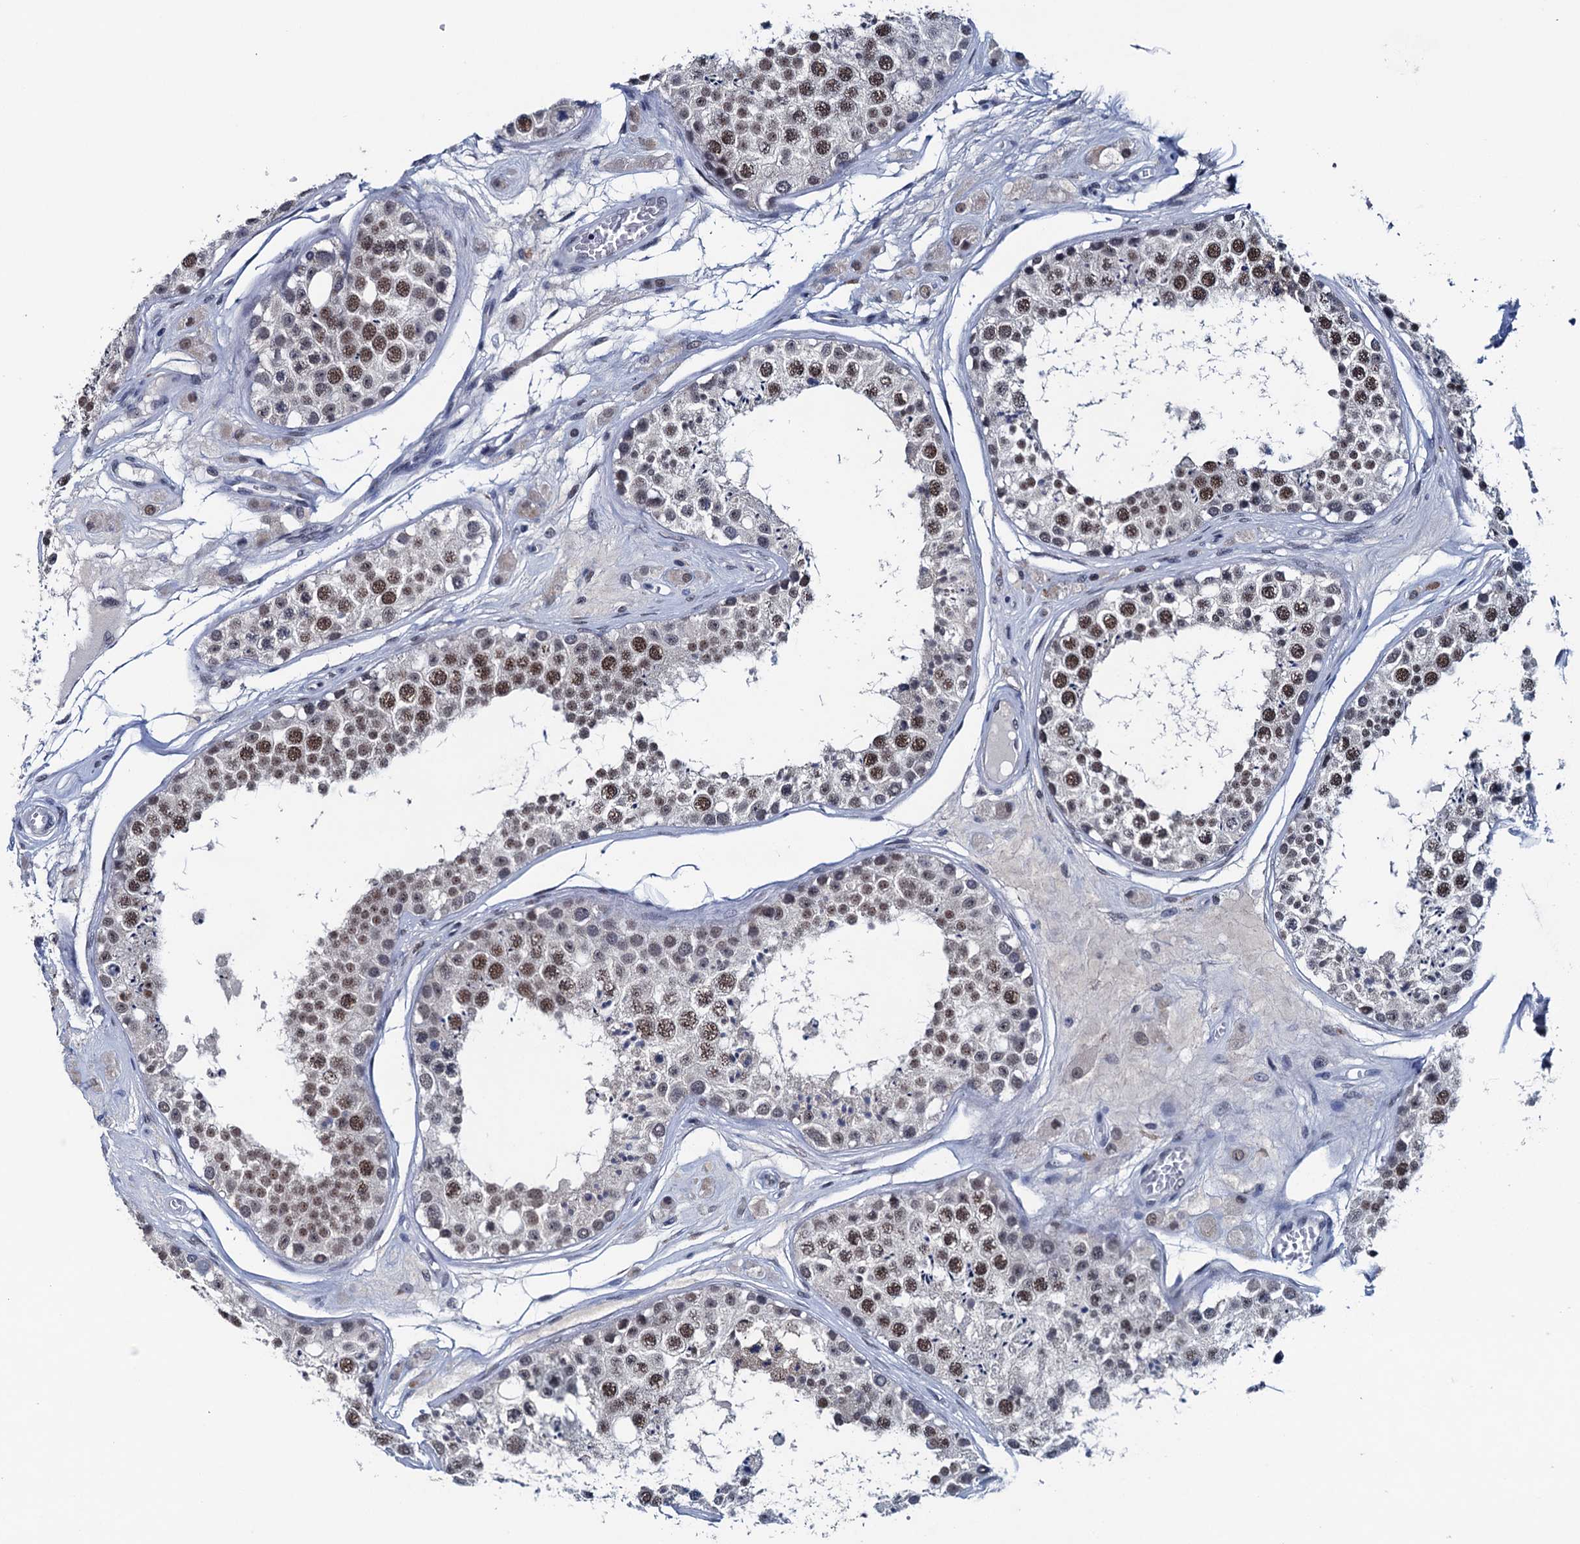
{"staining": {"intensity": "moderate", "quantity": ">75%", "location": "nuclear"}, "tissue": "testis", "cell_type": "Cells in seminiferous ducts", "image_type": "normal", "snomed": [{"axis": "morphology", "description": "Normal tissue, NOS"}, {"axis": "topography", "description": "Testis"}], "caption": "The immunohistochemical stain shows moderate nuclear expression in cells in seminiferous ducts of normal testis.", "gene": "FNBP4", "patient": {"sex": "male", "age": 25}}